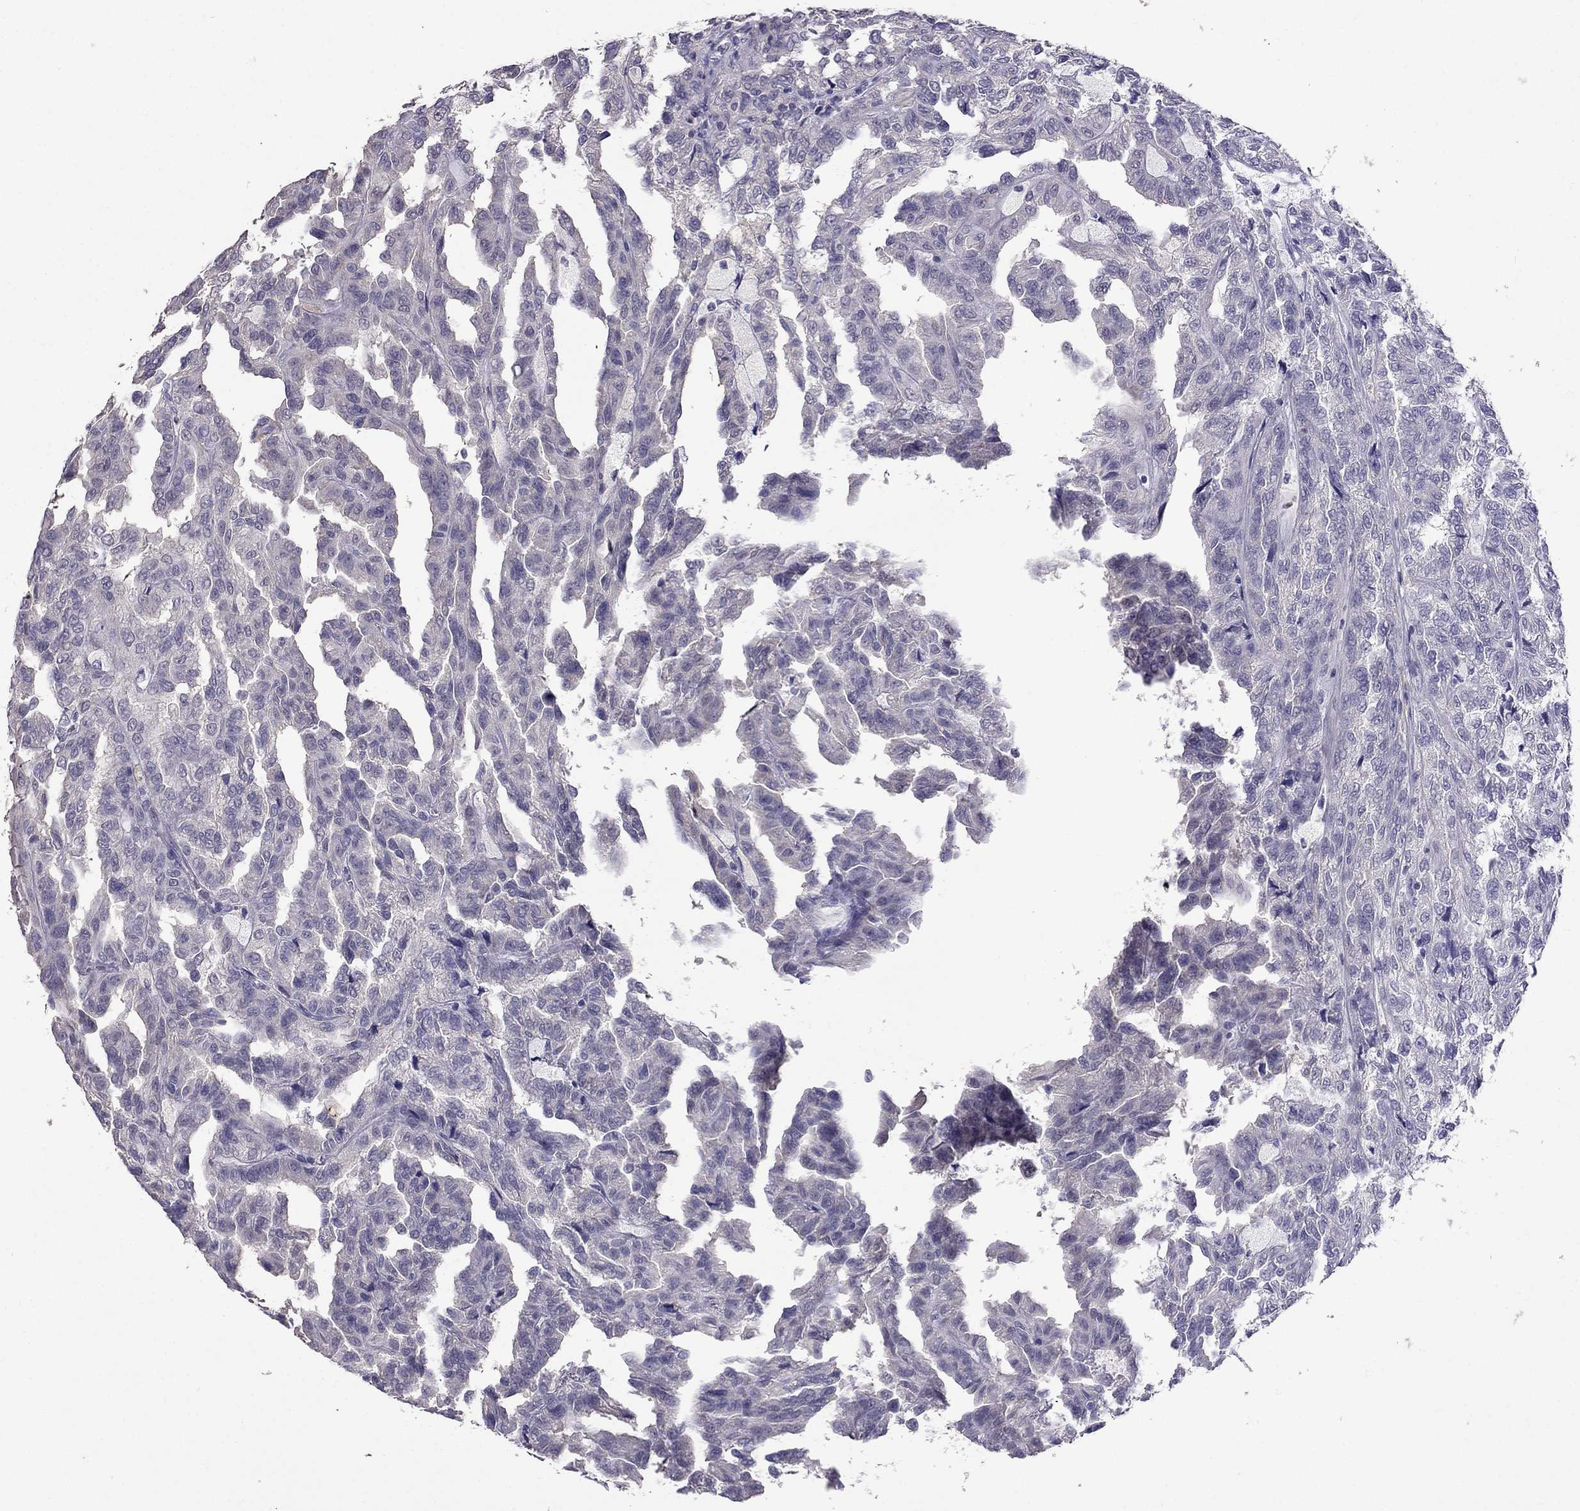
{"staining": {"intensity": "negative", "quantity": "none", "location": "none"}, "tissue": "renal cancer", "cell_type": "Tumor cells", "image_type": "cancer", "snomed": [{"axis": "morphology", "description": "Adenocarcinoma, NOS"}, {"axis": "topography", "description": "Kidney"}], "caption": "DAB (3,3'-diaminobenzidine) immunohistochemical staining of human renal cancer exhibits no significant staining in tumor cells.", "gene": "AQP9", "patient": {"sex": "male", "age": 79}}